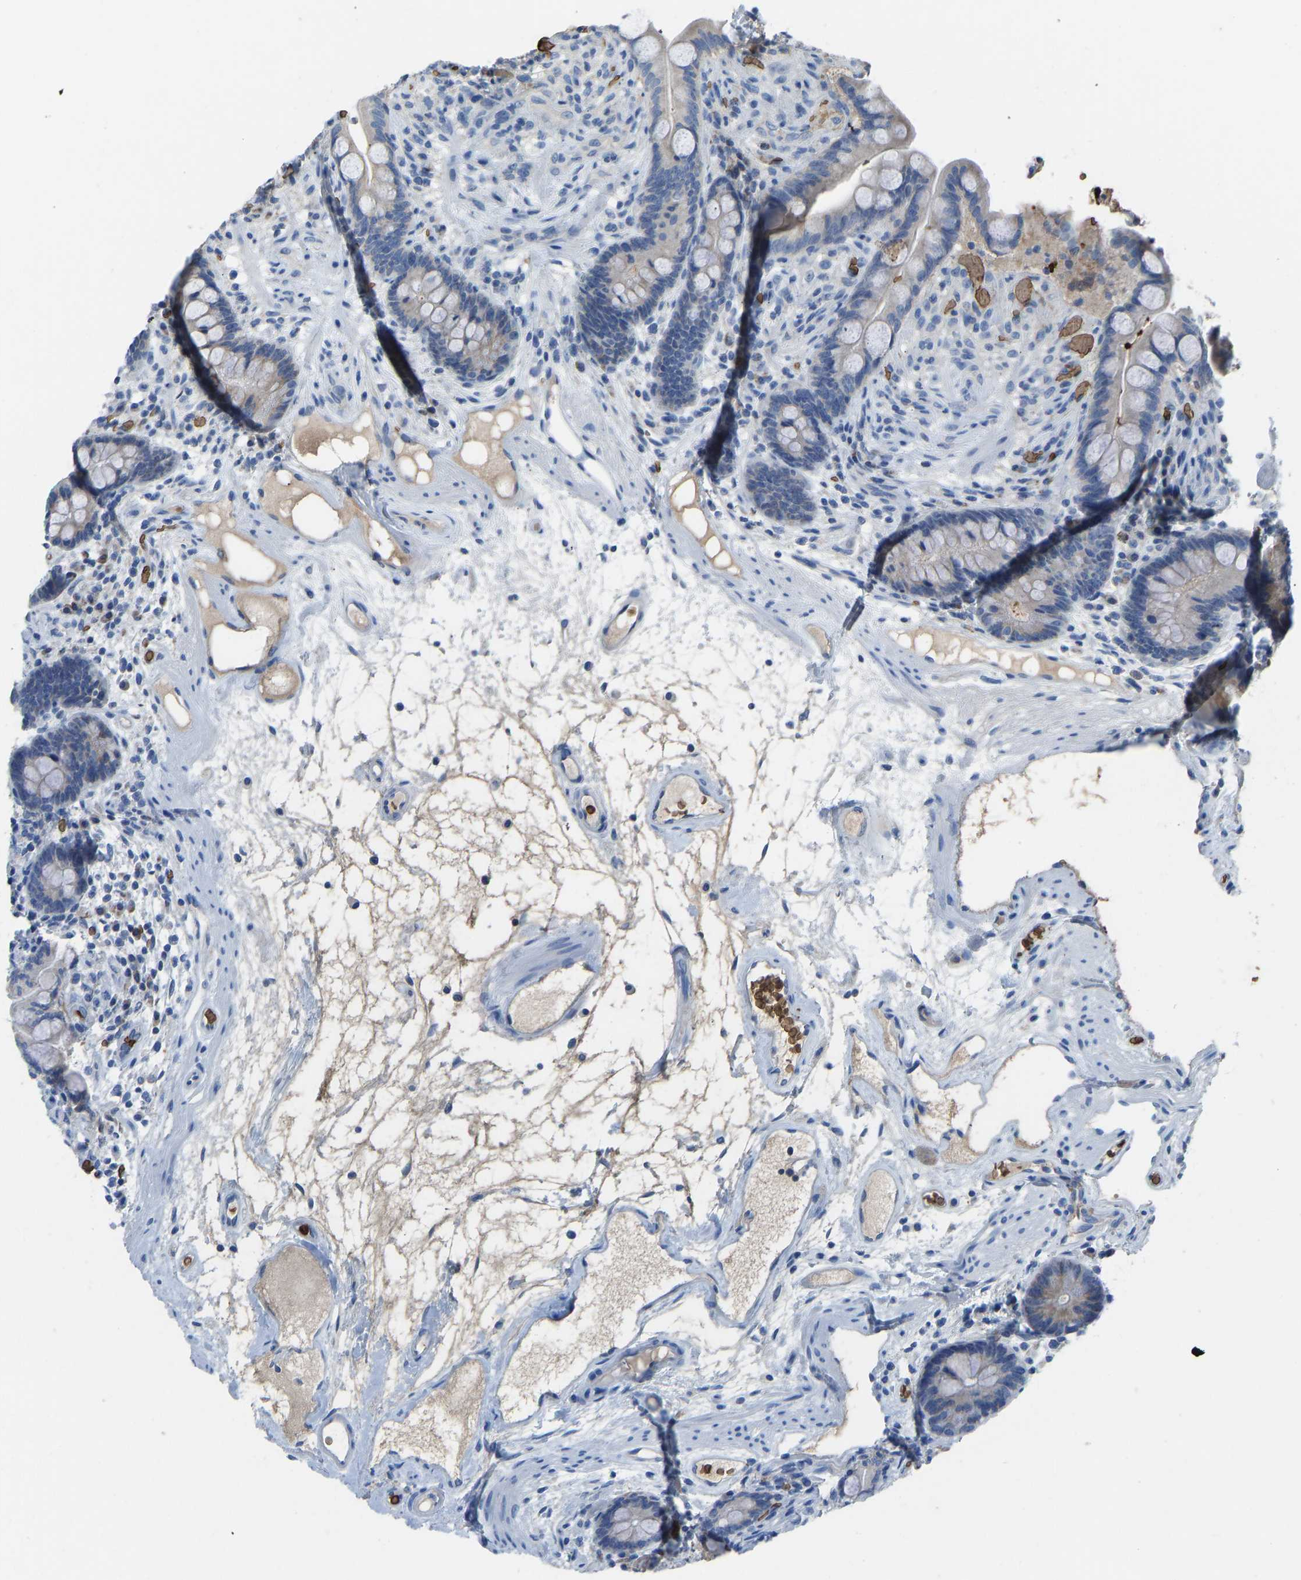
{"staining": {"intensity": "negative", "quantity": "none", "location": "none"}, "tissue": "colon", "cell_type": "Endothelial cells", "image_type": "normal", "snomed": [{"axis": "morphology", "description": "Normal tissue, NOS"}, {"axis": "topography", "description": "Colon"}], "caption": "Colon was stained to show a protein in brown. There is no significant positivity in endothelial cells. Brightfield microscopy of IHC stained with DAB (brown) and hematoxylin (blue), captured at high magnification.", "gene": "PIGS", "patient": {"sex": "male", "age": 73}}